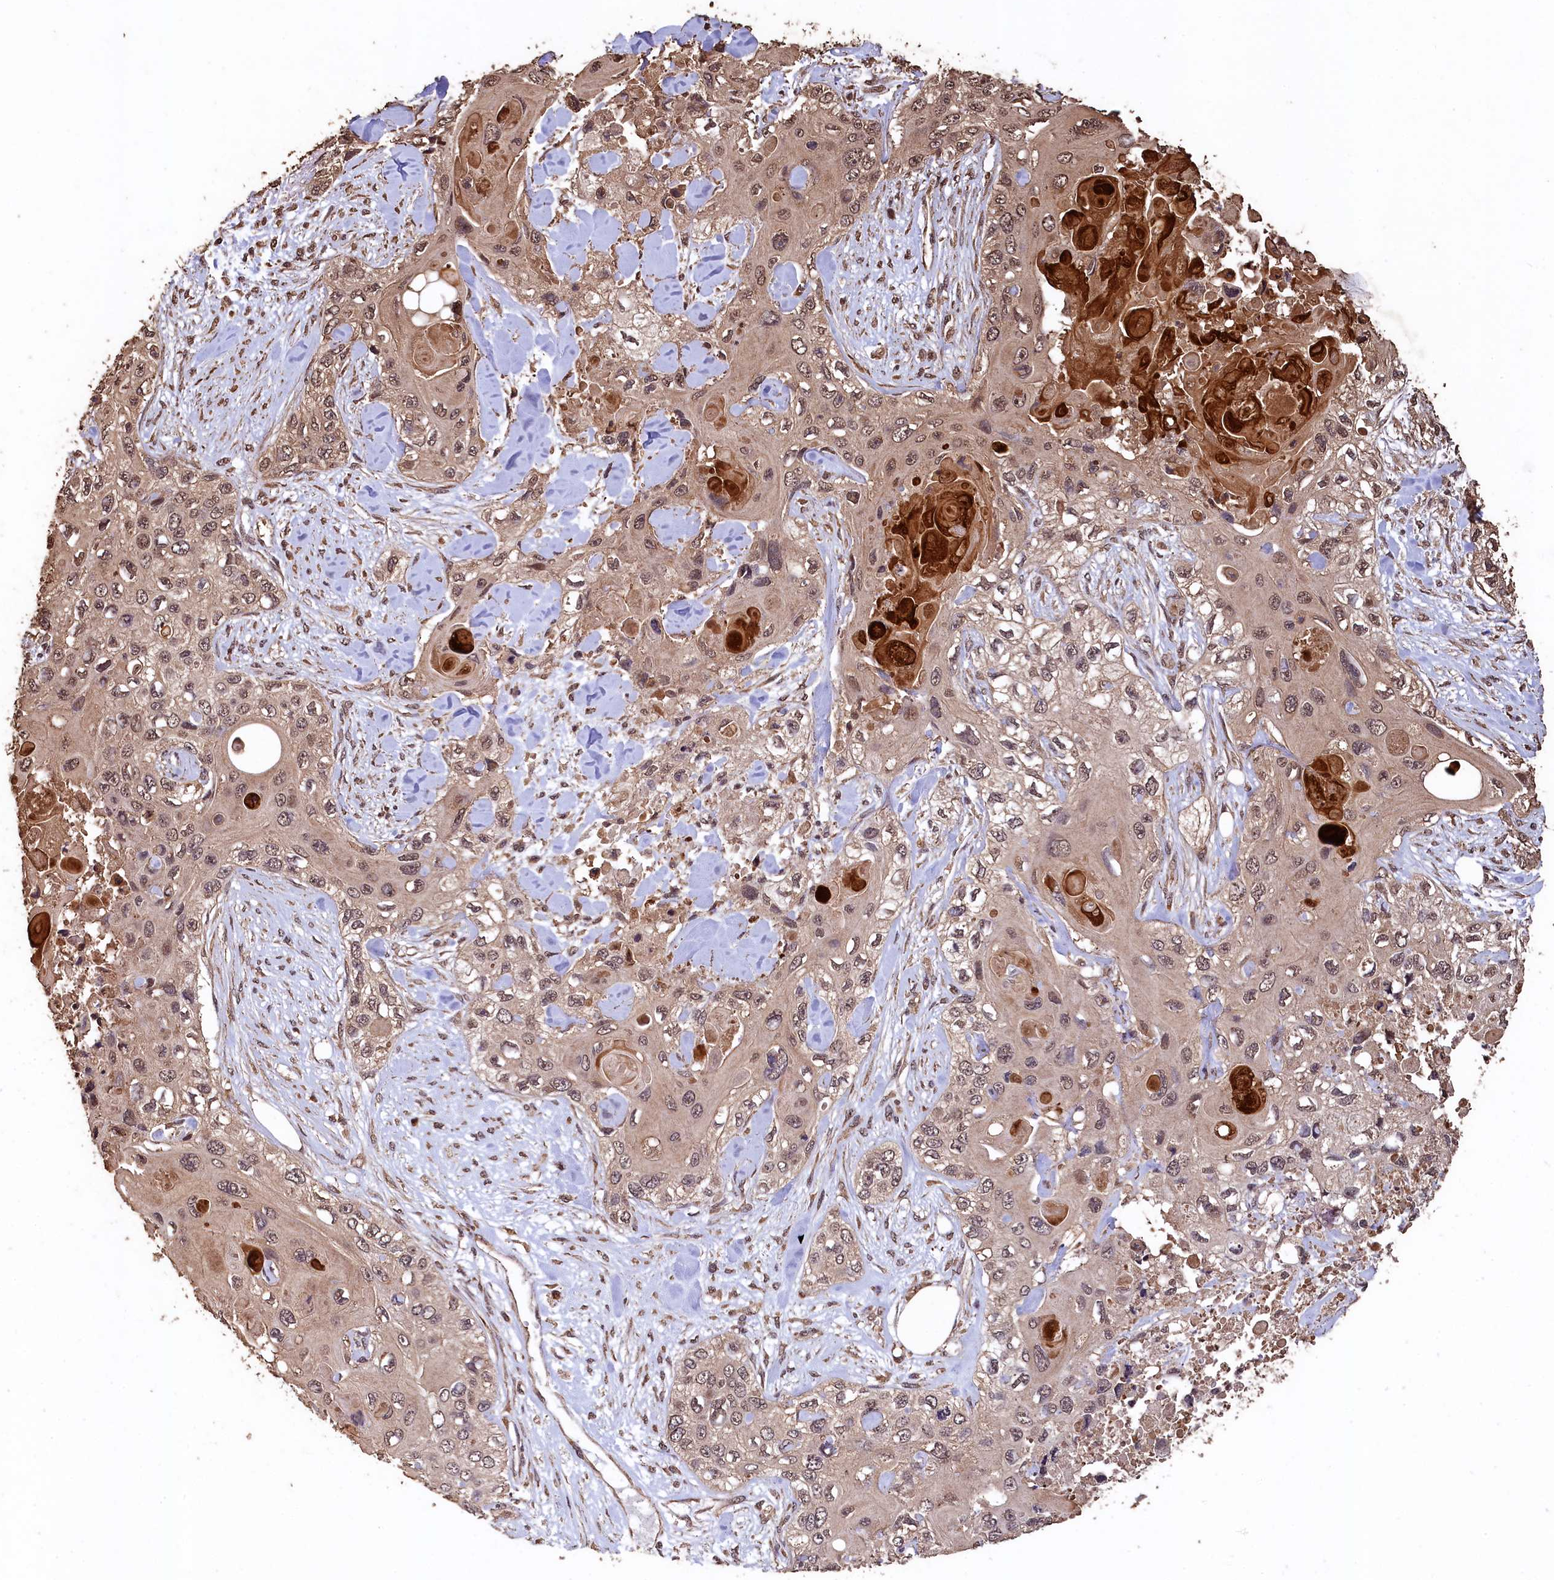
{"staining": {"intensity": "weak", "quantity": ">75%", "location": "cytoplasmic/membranous,nuclear"}, "tissue": "skin cancer", "cell_type": "Tumor cells", "image_type": "cancer", "snomed": [{"axis": "morphology", "description": "Normal tissue, NOS"}, {"axis": "morphology", "description": "Squamous cell carcinoma, NOS"}, {"axis": "topography", "description": "Skin"}], "caption": "IHC of human squamous cell carcinoma (skin) shows low levels of weak cytoplasmic/membranous and nuclear positivity in approximately >75% of tumor cells.", "gene": "CEP57L1", "patient": {"sex": "male", "age": 72}}